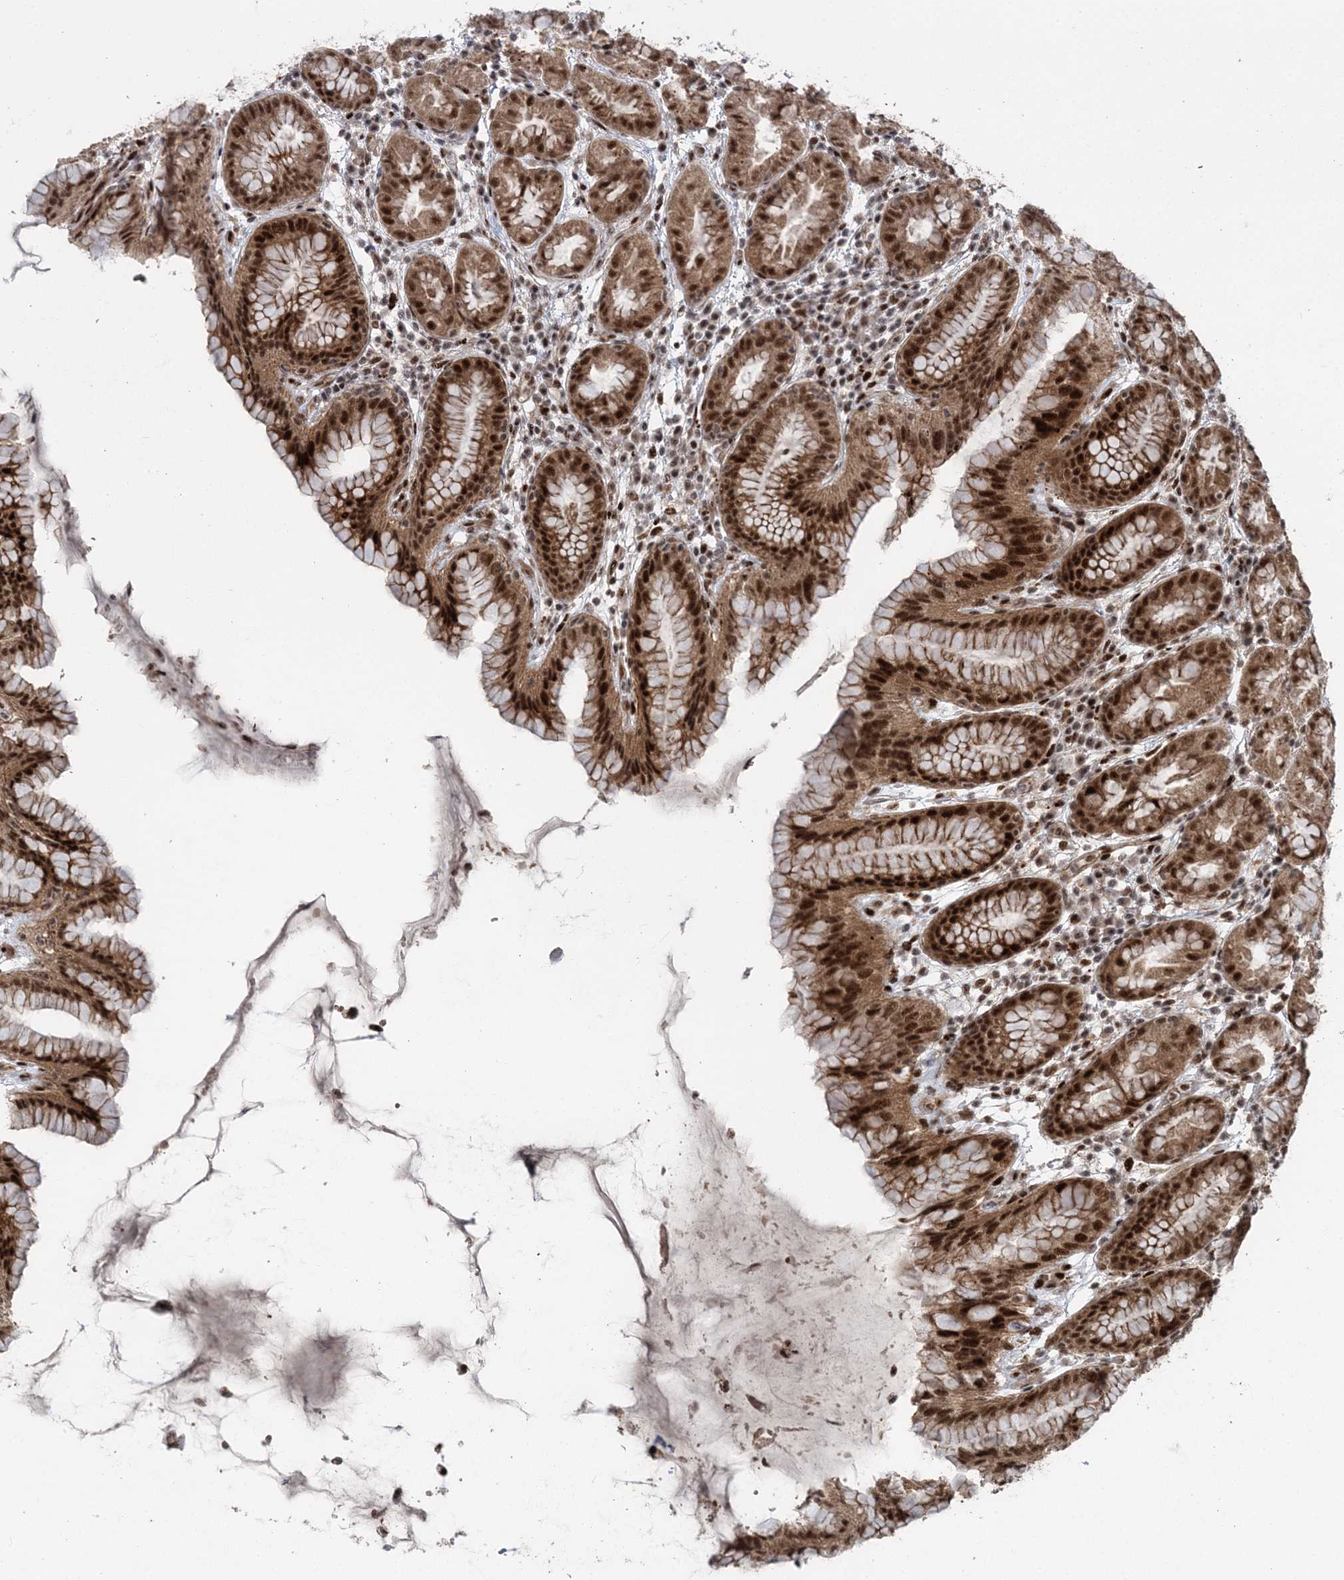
{"staining": {"intensity": "strong", "quantity": ">75%", "location": "cytoplasmic/membranous,nuclear"}, "tissue": "stomach", "cell_type": "Glandular cells", "image_type": "normal", "snomed": [{"axis": "morphology", "description": "Normal tissue, NOS"}, {"axis": "topography", "description": "Stomach"}], "caption": "About >75% of glandular cells in benign human stomach show strong cytoplasmic/membranous,nuclear protein expression as visualized by brown immunohistochemical staining.", "gene": "CWC22", "patient": {"sex": "female", "age": 79}}